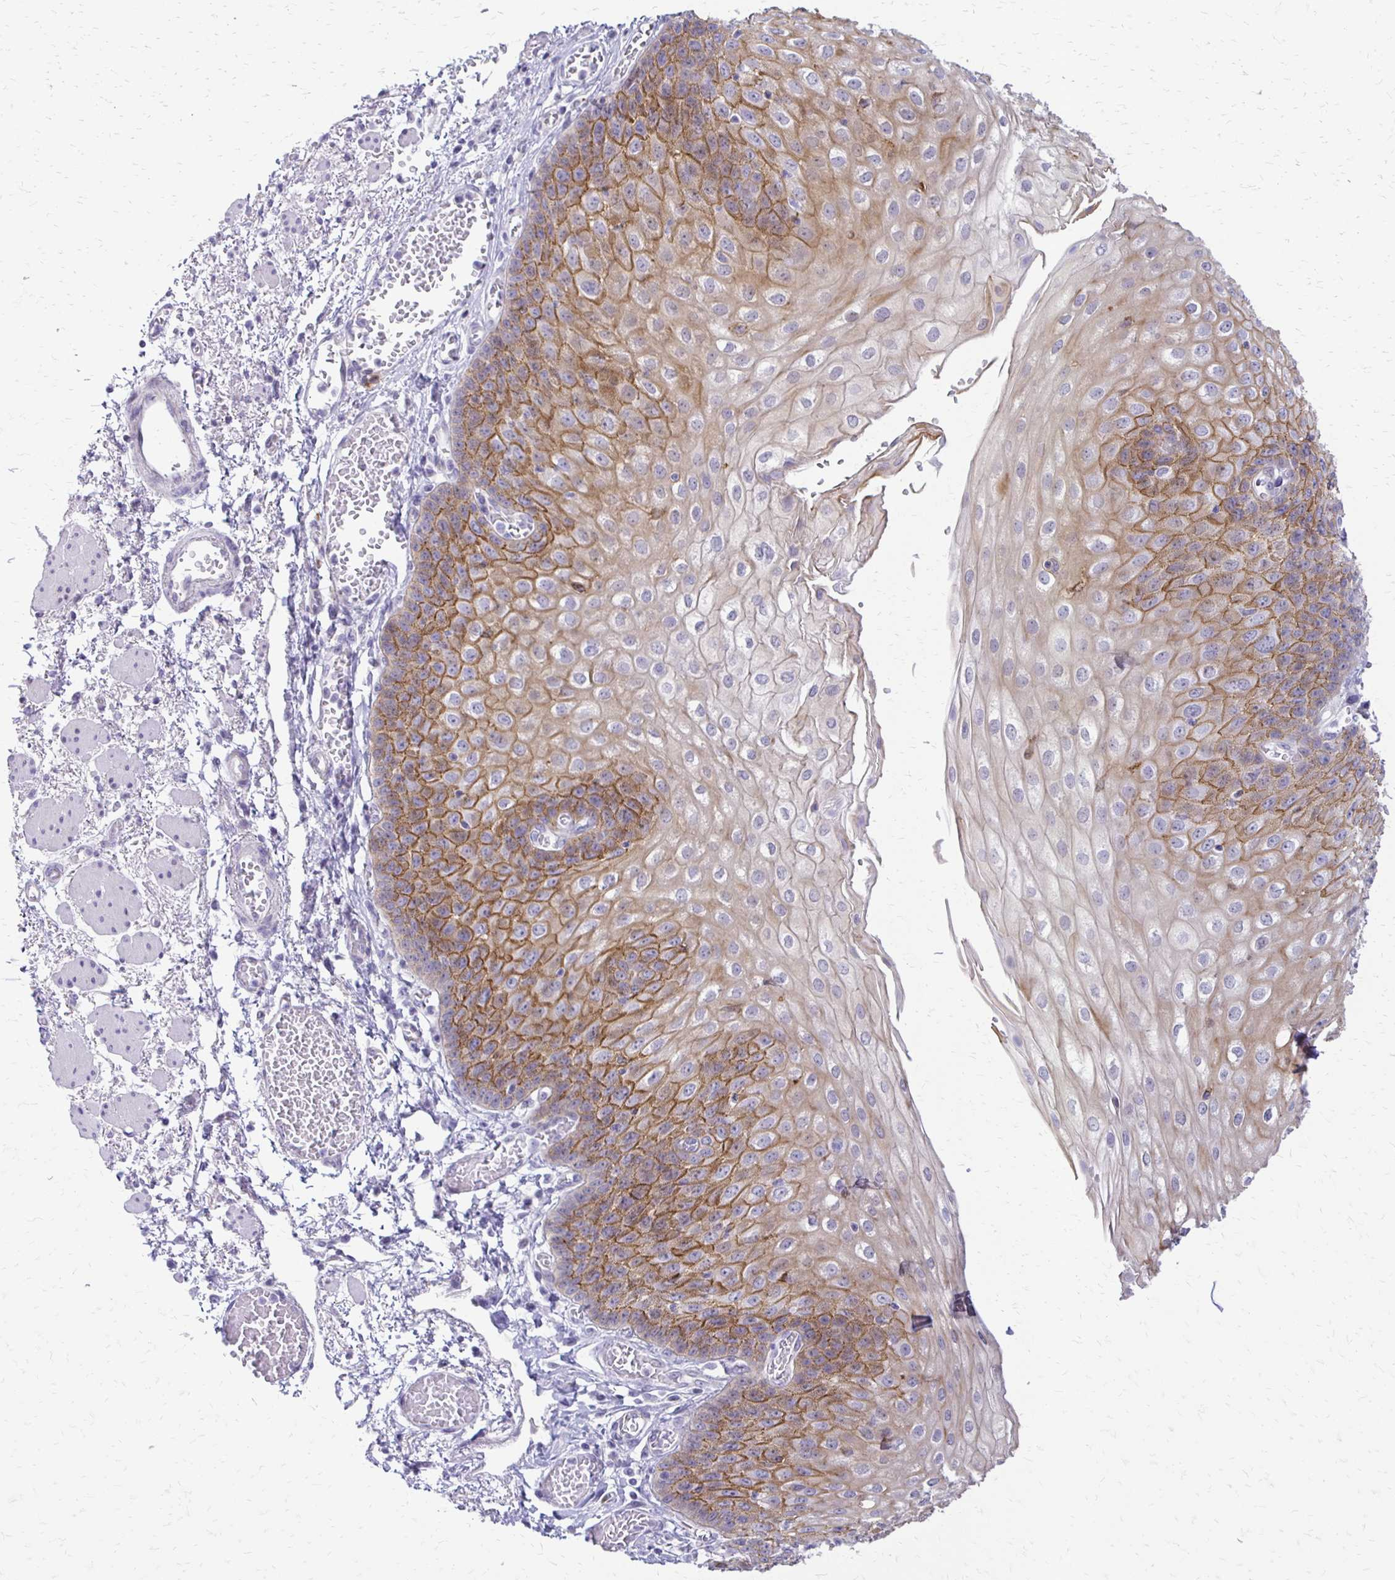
{"staining": {"intensity": "moderate", "quantity": ">75%", "location": "cytoplasmic/membranous"}, "tissue": "esophagus", "cell_type": "Squamous epithelial cells", "image_type": "normal", "snomed": [{"axis": "morphology", "description": "Normal tissue, NOS"}, {"axis": "morphology", "description": "Adenocarcinoma, NOS"}, {"axis": "topography", "description": "Esophagus"}], "caption": "Benign esophagus was stained to show a protein in brown. There is medium levels of moderate cytoplasmic/membranous staining in approximately >75% of squamous epithelial cells. (Stains: DAB (3,3'-diaminobenzidine) in brown, nuclei in blue, Microscopy: brightfield microscopy at high magnification).", "gene": "EPYC", "patient": {"sex": "male", "age": 81}}